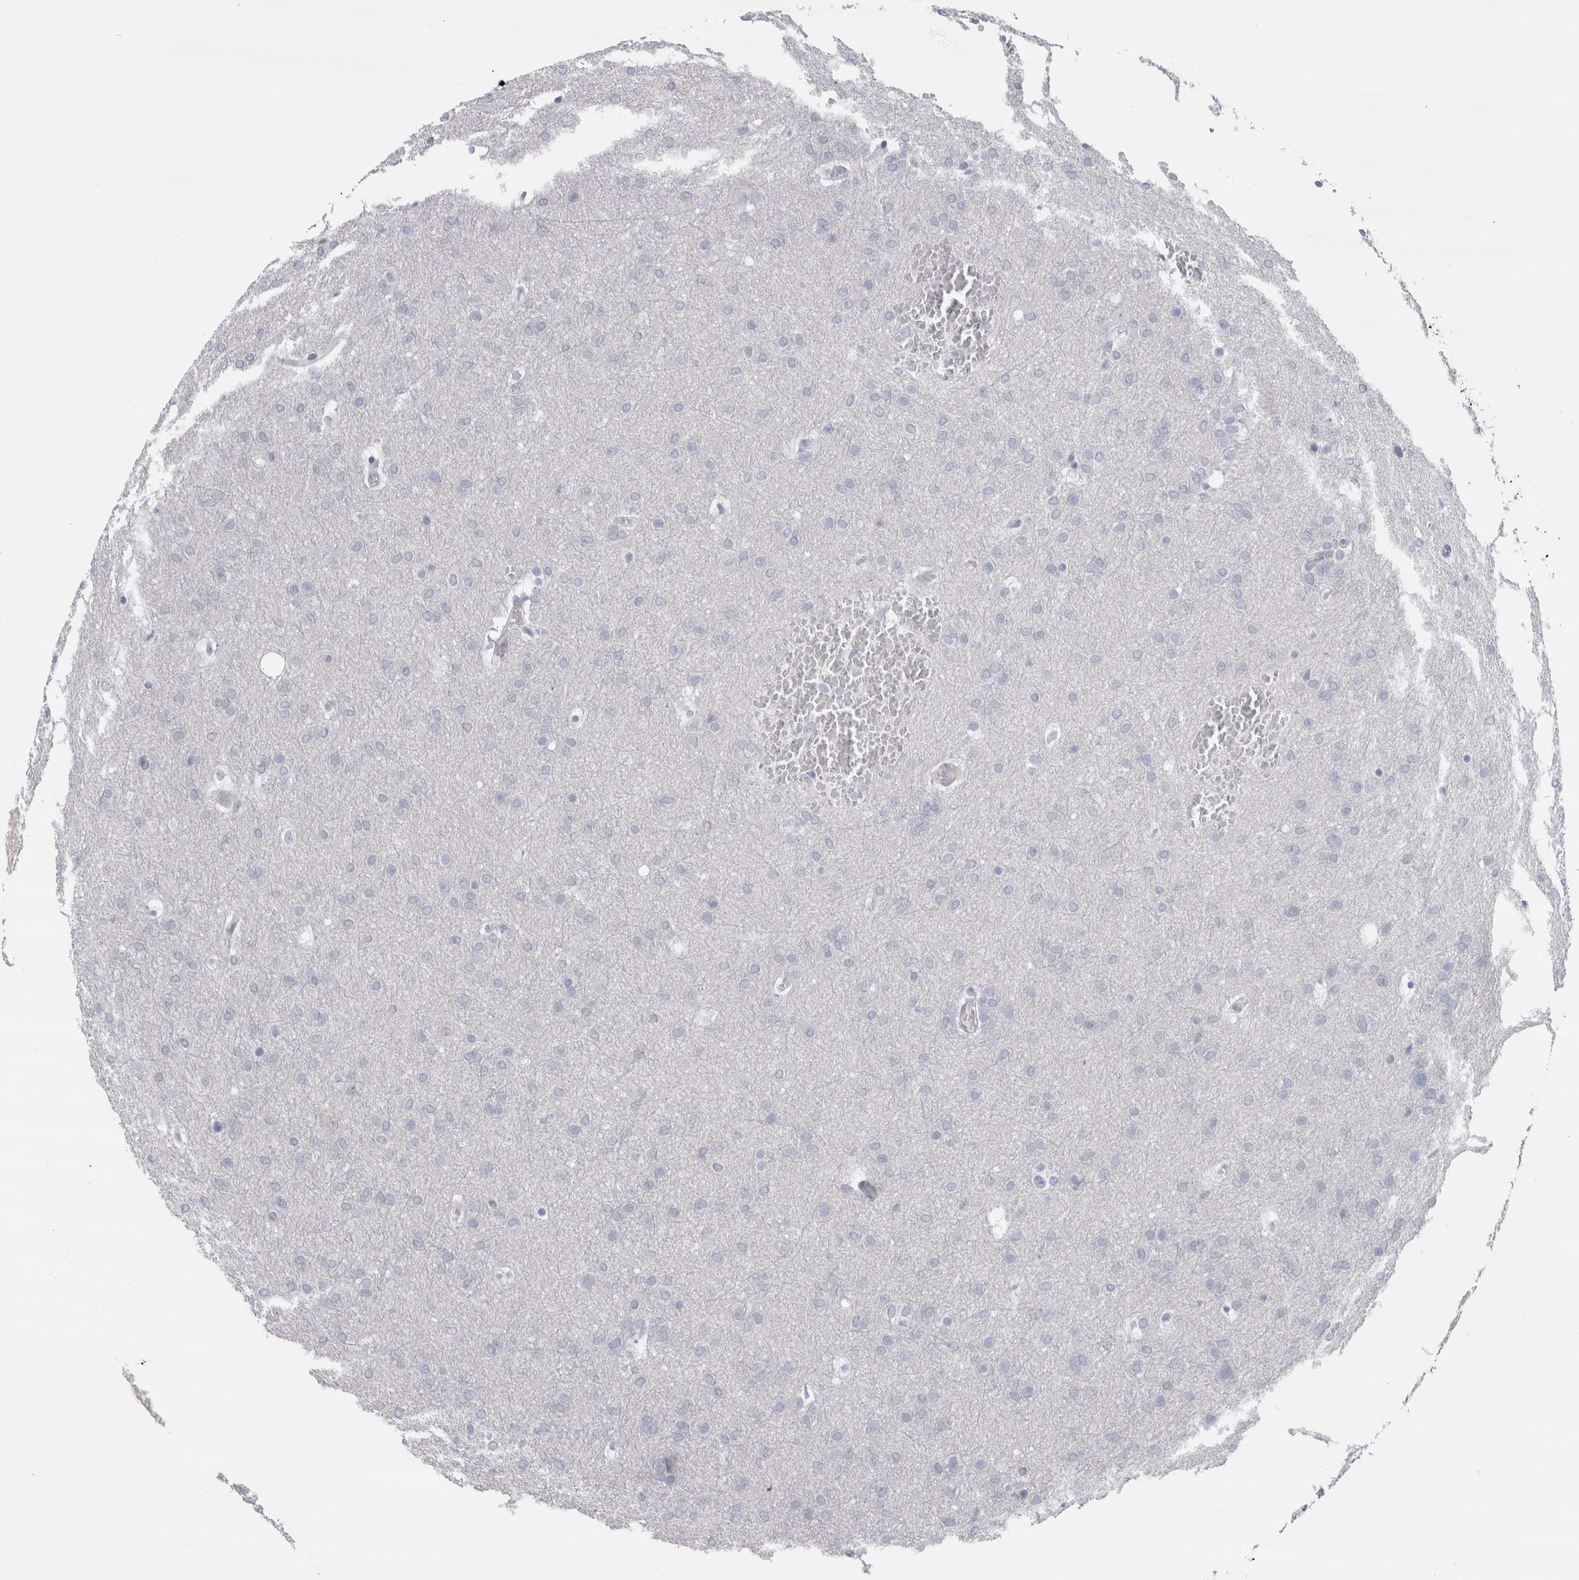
{"staining": {"intensity": "negative", "quantity": "none", "location": "none"}, "tissue": "glioma", "cell_type": "Tumor cells", "image_type": "cancer", "snomed": [{"axis": "morphology", "description": "Glioma, malignant, Low grade"}, {"axis": "topography", "description": "Brain"}], "caption": "An IHC photomicrograph of glioma is shown. There is no staining in tumor cells of glioma.", "gene": "CDH17", "patient": {"sex": "female", "age": 37}}